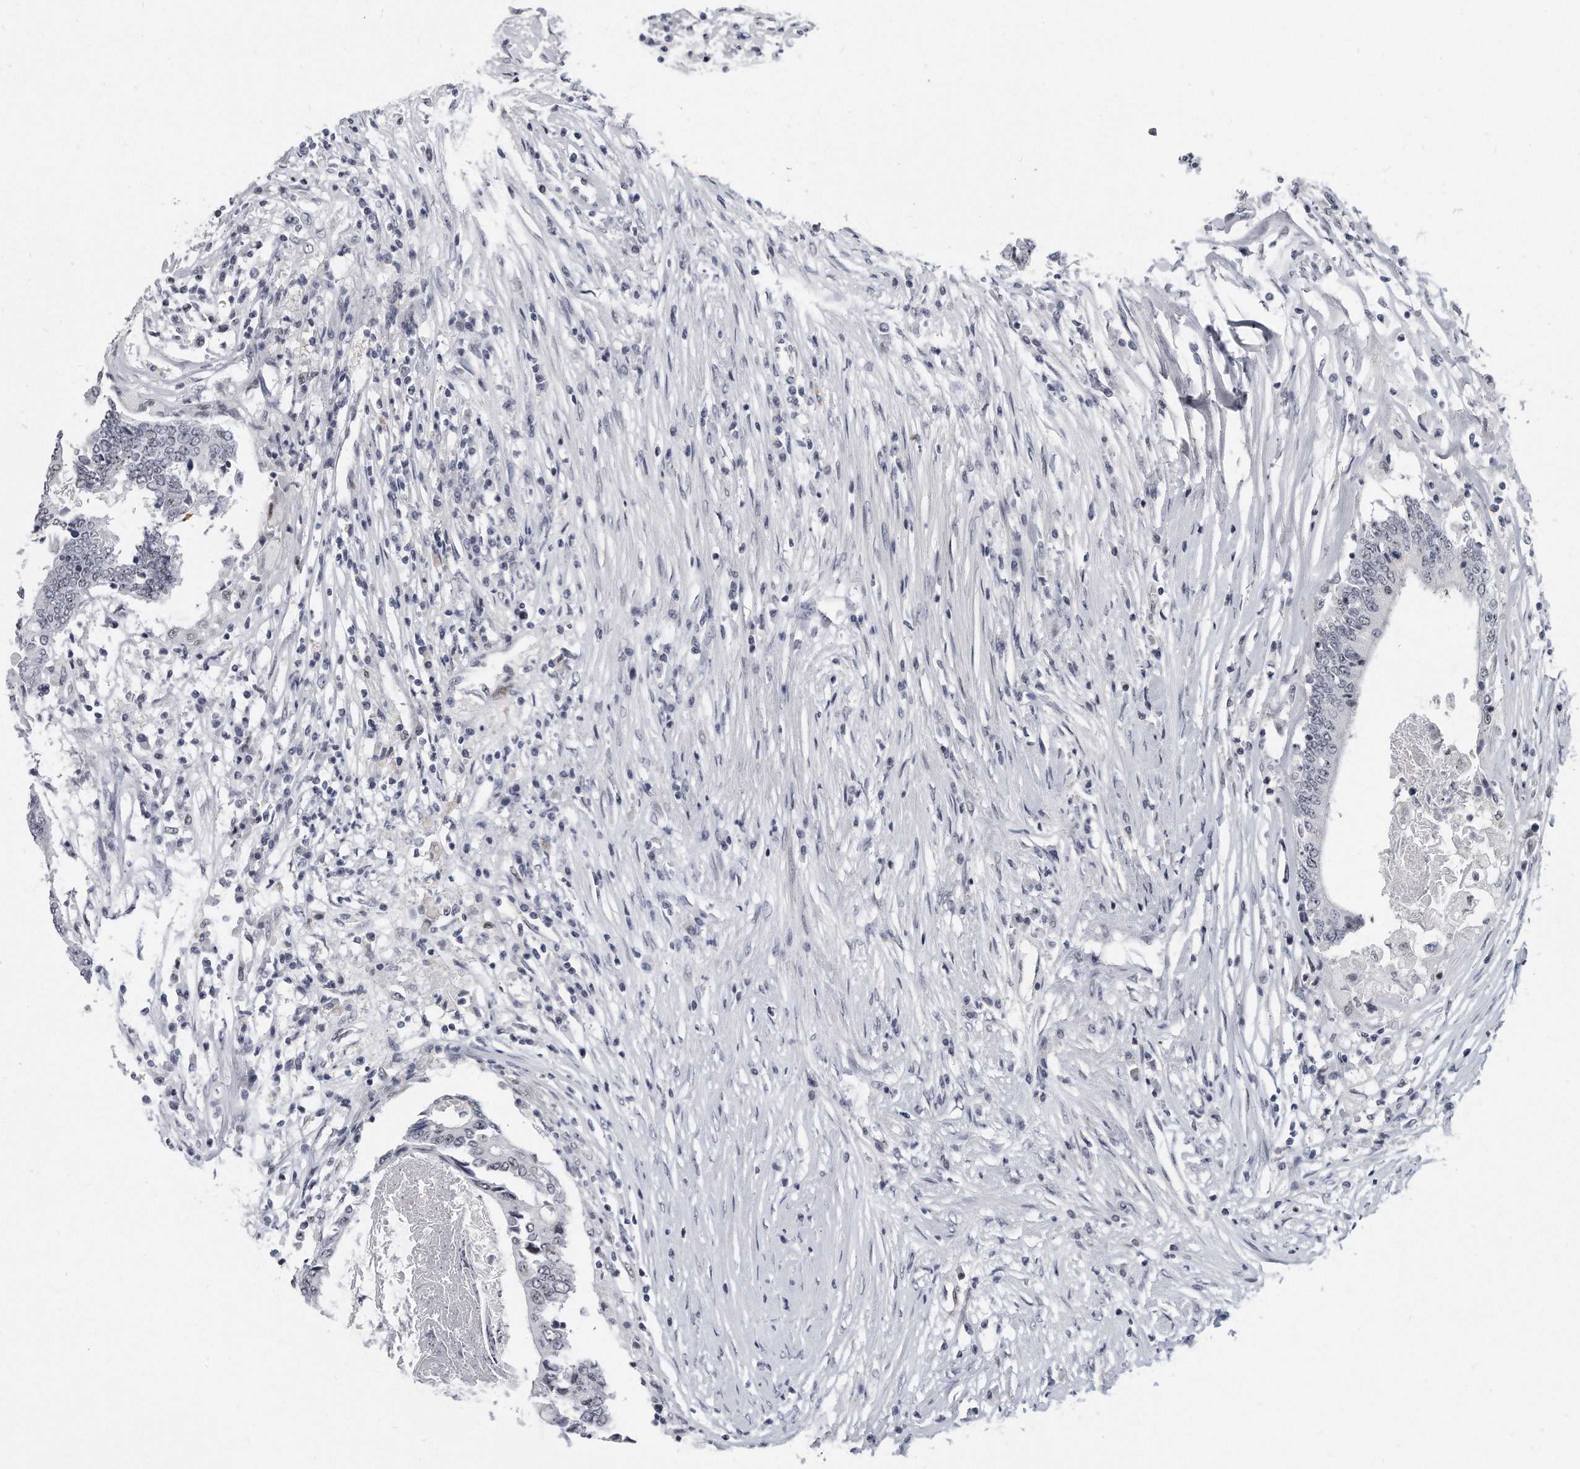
{"staining": {"intensity": "negative", "quantity": "none", "location": "none"}, "tissue": "colorectal cancer", "cell_type": "Tumor cells", "image_type": "cancer", "snomed": [{"axis": "morphology", "description": "Adenocarcinoma, NOS"}, {"axis": "topography", "description": "Rectum"}], "caption": "Colorectal cancer stained for a protein using immunohistochemistry (IHC) reveals no positivity tumor cells.", "gene": "TFCP2L1", "patient": {"sex": "male", "age": 63}}